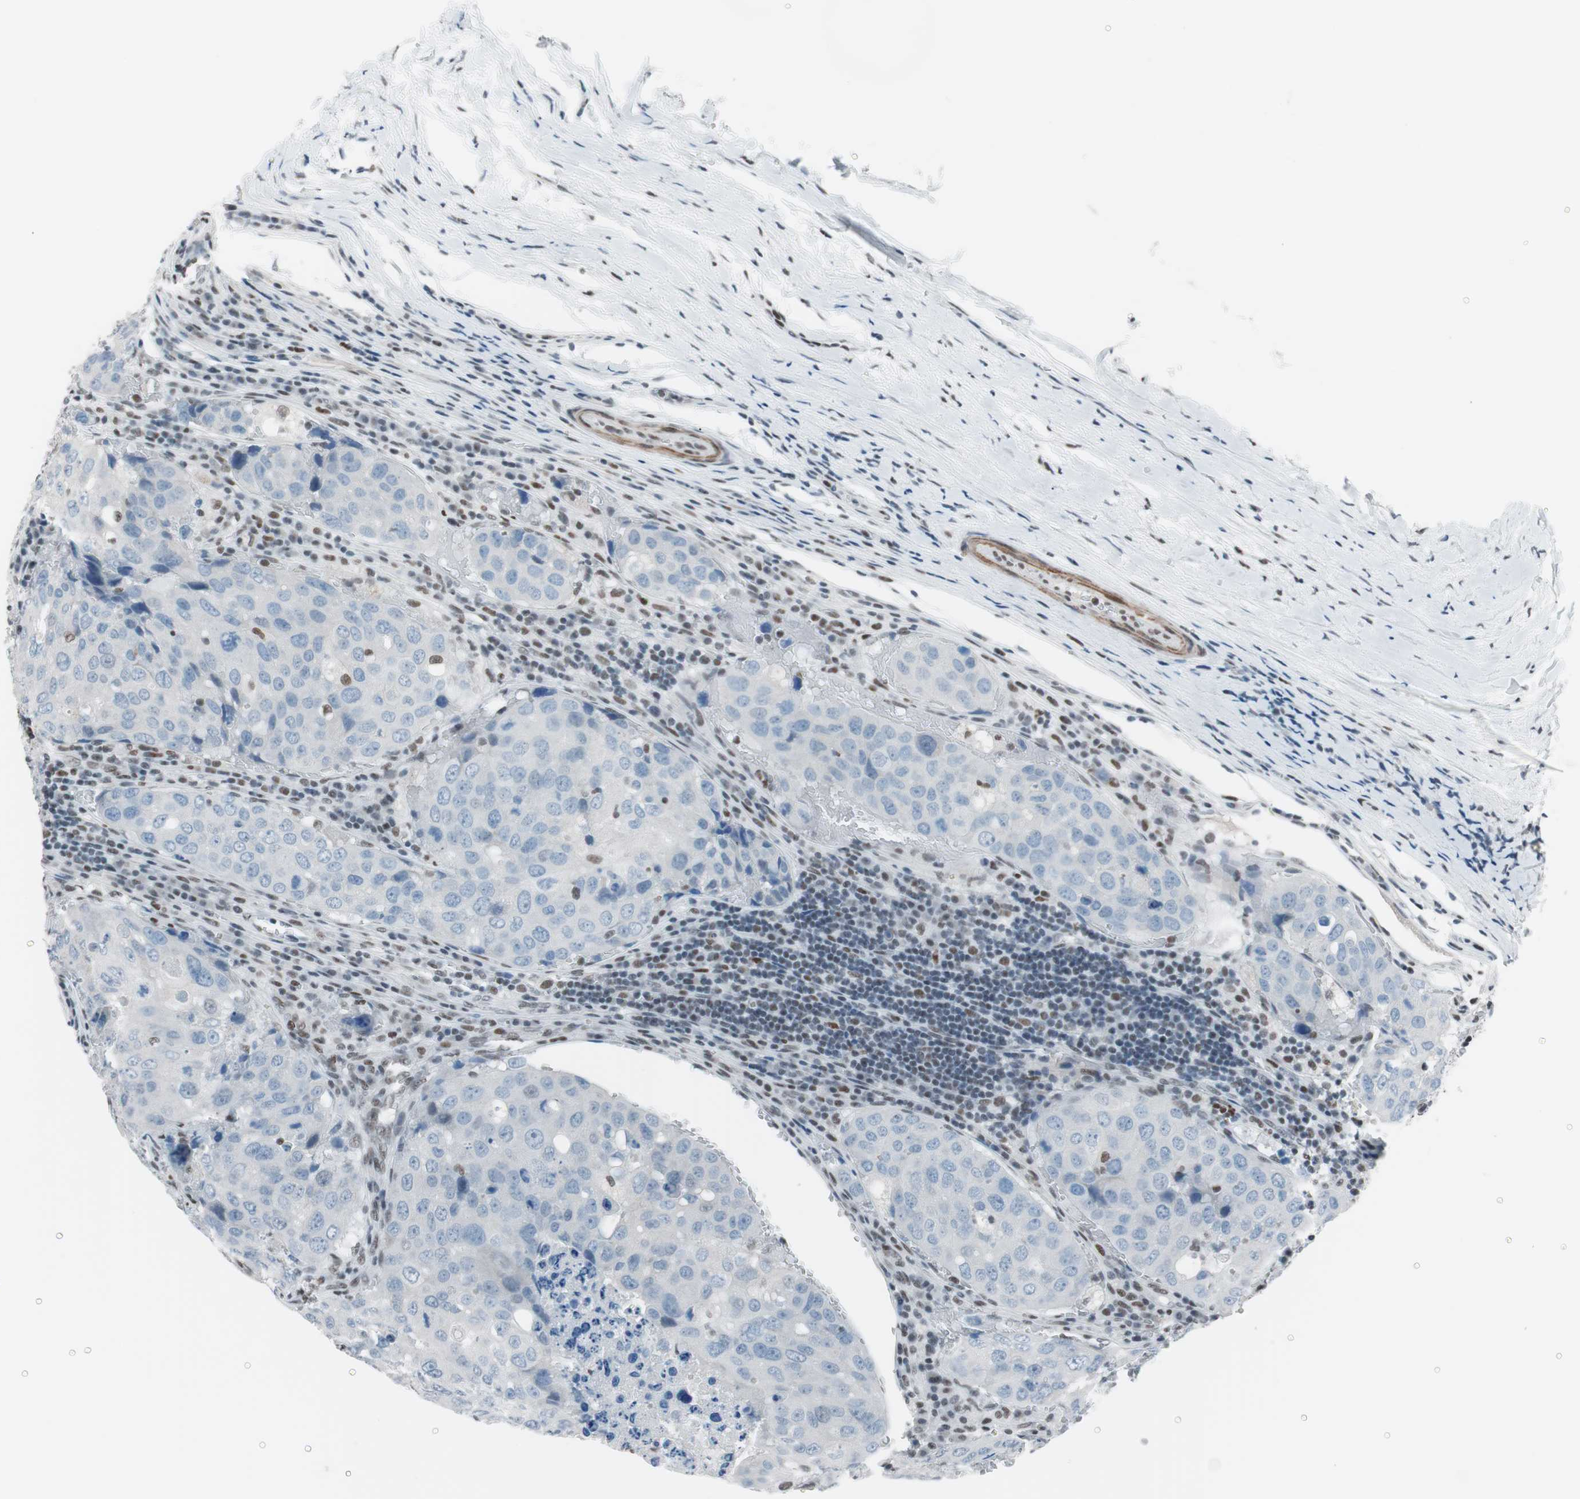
{"staining": {"intensity": "negative", "quantity": "none", "location": "none"}, "tissue": "urothelial cancer", "cell_type": "Tumor cells", "image_type": "cancer", "snomed": [{"axis": "morphology", "description": "Urothelial carcinoma, High grade"}, {"axis": "topography", "description": "Lymph node"}, {"axis": "topography", "description": "Urinary bladder"}], "caption": "Photomicrograph shows no protein expression in tumor cells of urothelial carcinoma (high-grade) tissue. Brightfield microscopy of immunohistochemistry stained with DAB (brown) and hematoxylin (blue), captured at high magnification.", "gene": "ARID1A", "patient": {"sex": "male", "age": 51}}